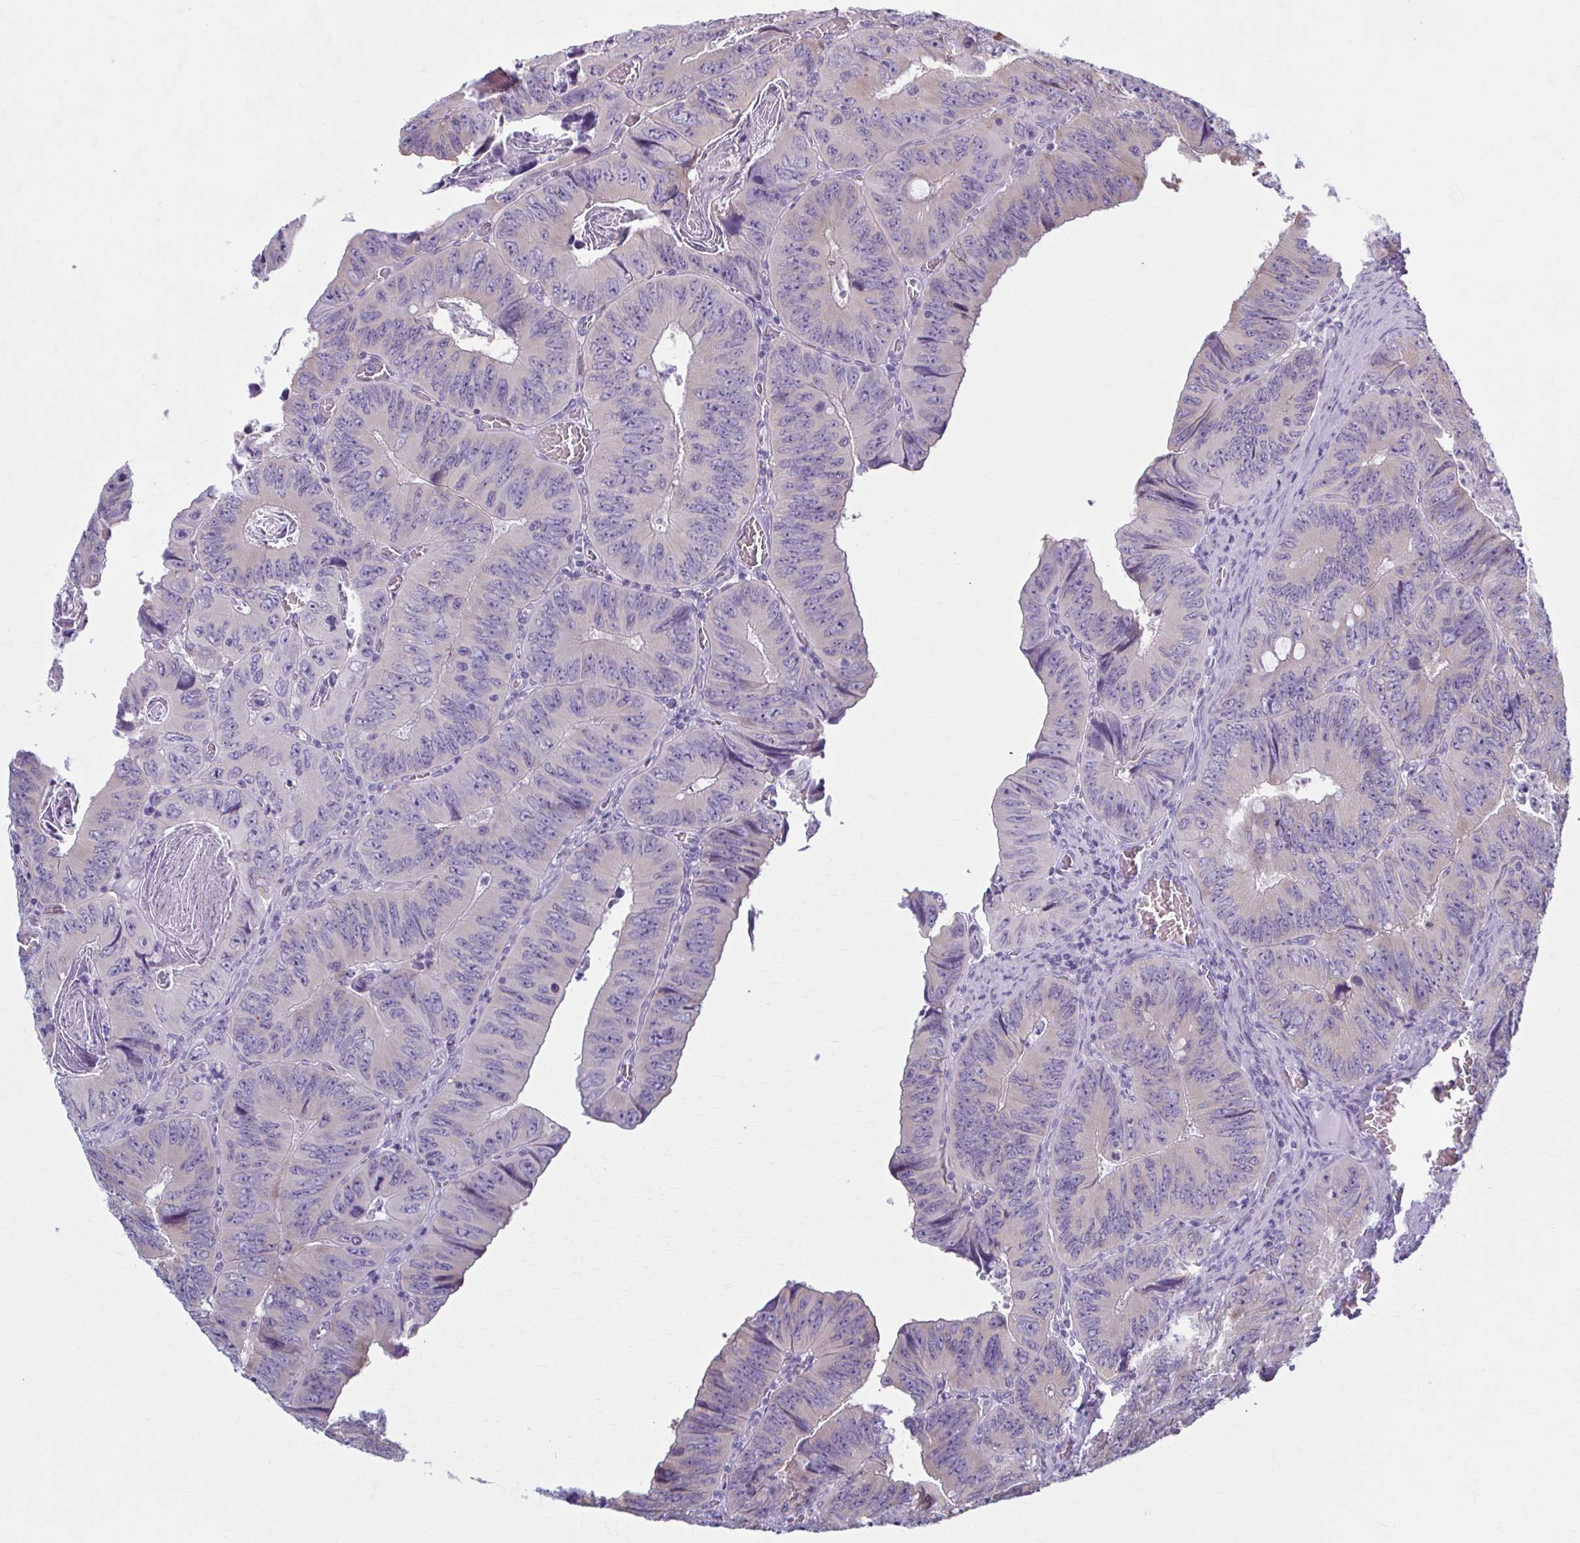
{"staining": {"intensity": "negative", "quantity": "none", "location": "none"}, "tissue": "colorectal cancer", "cell_type": "Tumor cells", "image_type": "cancer", "snomed": [{"axis": "morphology", "description": "Adenocarcinoma, NOS"}, {"axis": "topography", "description": "Colon"}], "caption": "IHC of colorectal adenocarcinoma displays no staining in tumor cells.", "gene": "PRKRA", "patient": {"sex": "female", "age": 84}}